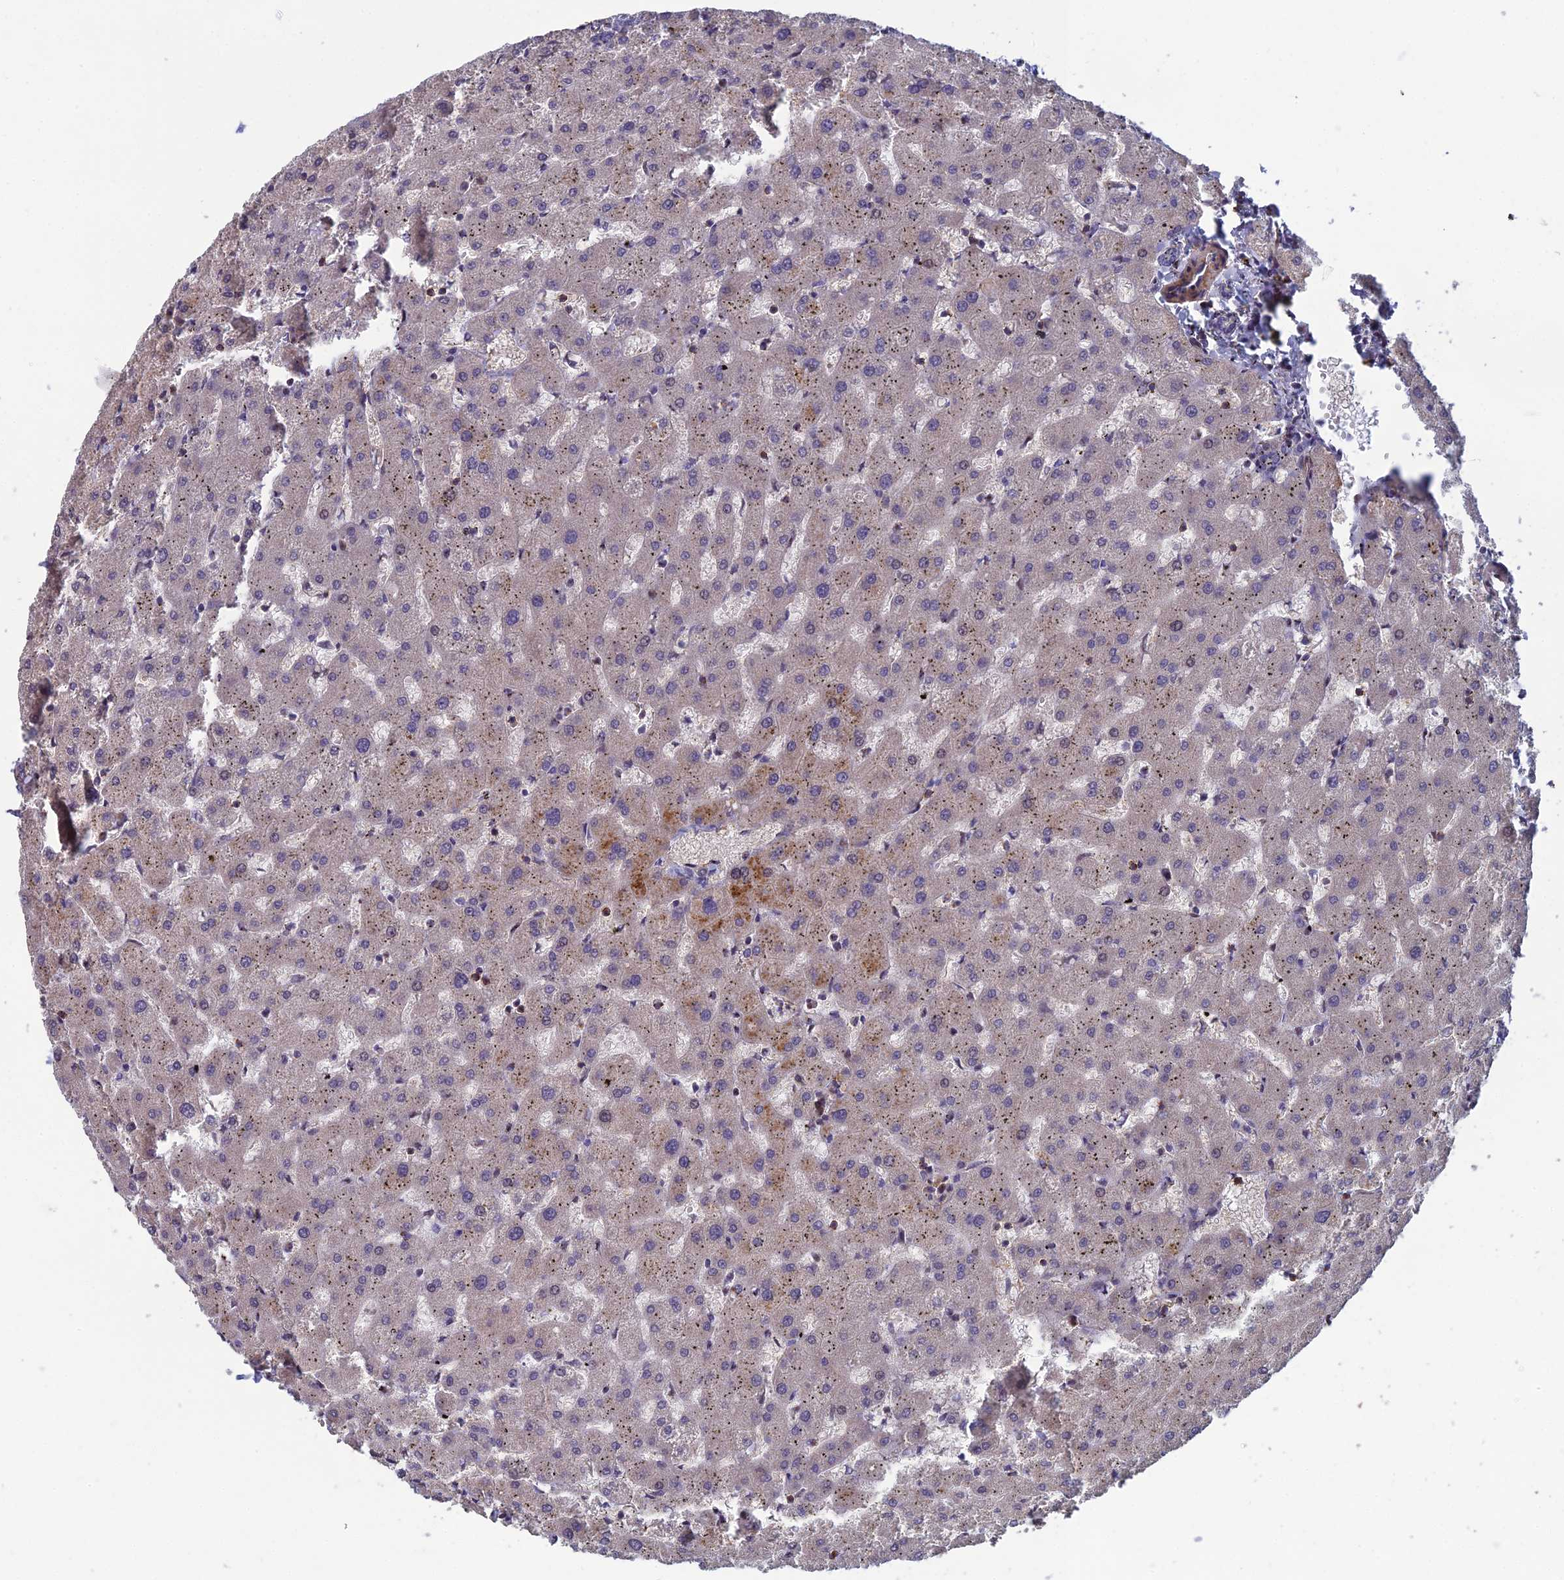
{"staining": {"intensity": "negative", "quantity": "none", "location": "none"}, "tissue": "liver", "cell_type": "Cholangiocytes", "image_type": "normal", "snomed": [{"axis": "morphology", "description": "Normal tissue, NOS"}, {"axis": "topography", "description": "Liver"}], "caption": "This is an IHC micrograph of unremarkable liver. There is no positivity in cholangiocytes.", "gene": "C15orf62", "patient": {"sex": "female", "age": 63}}